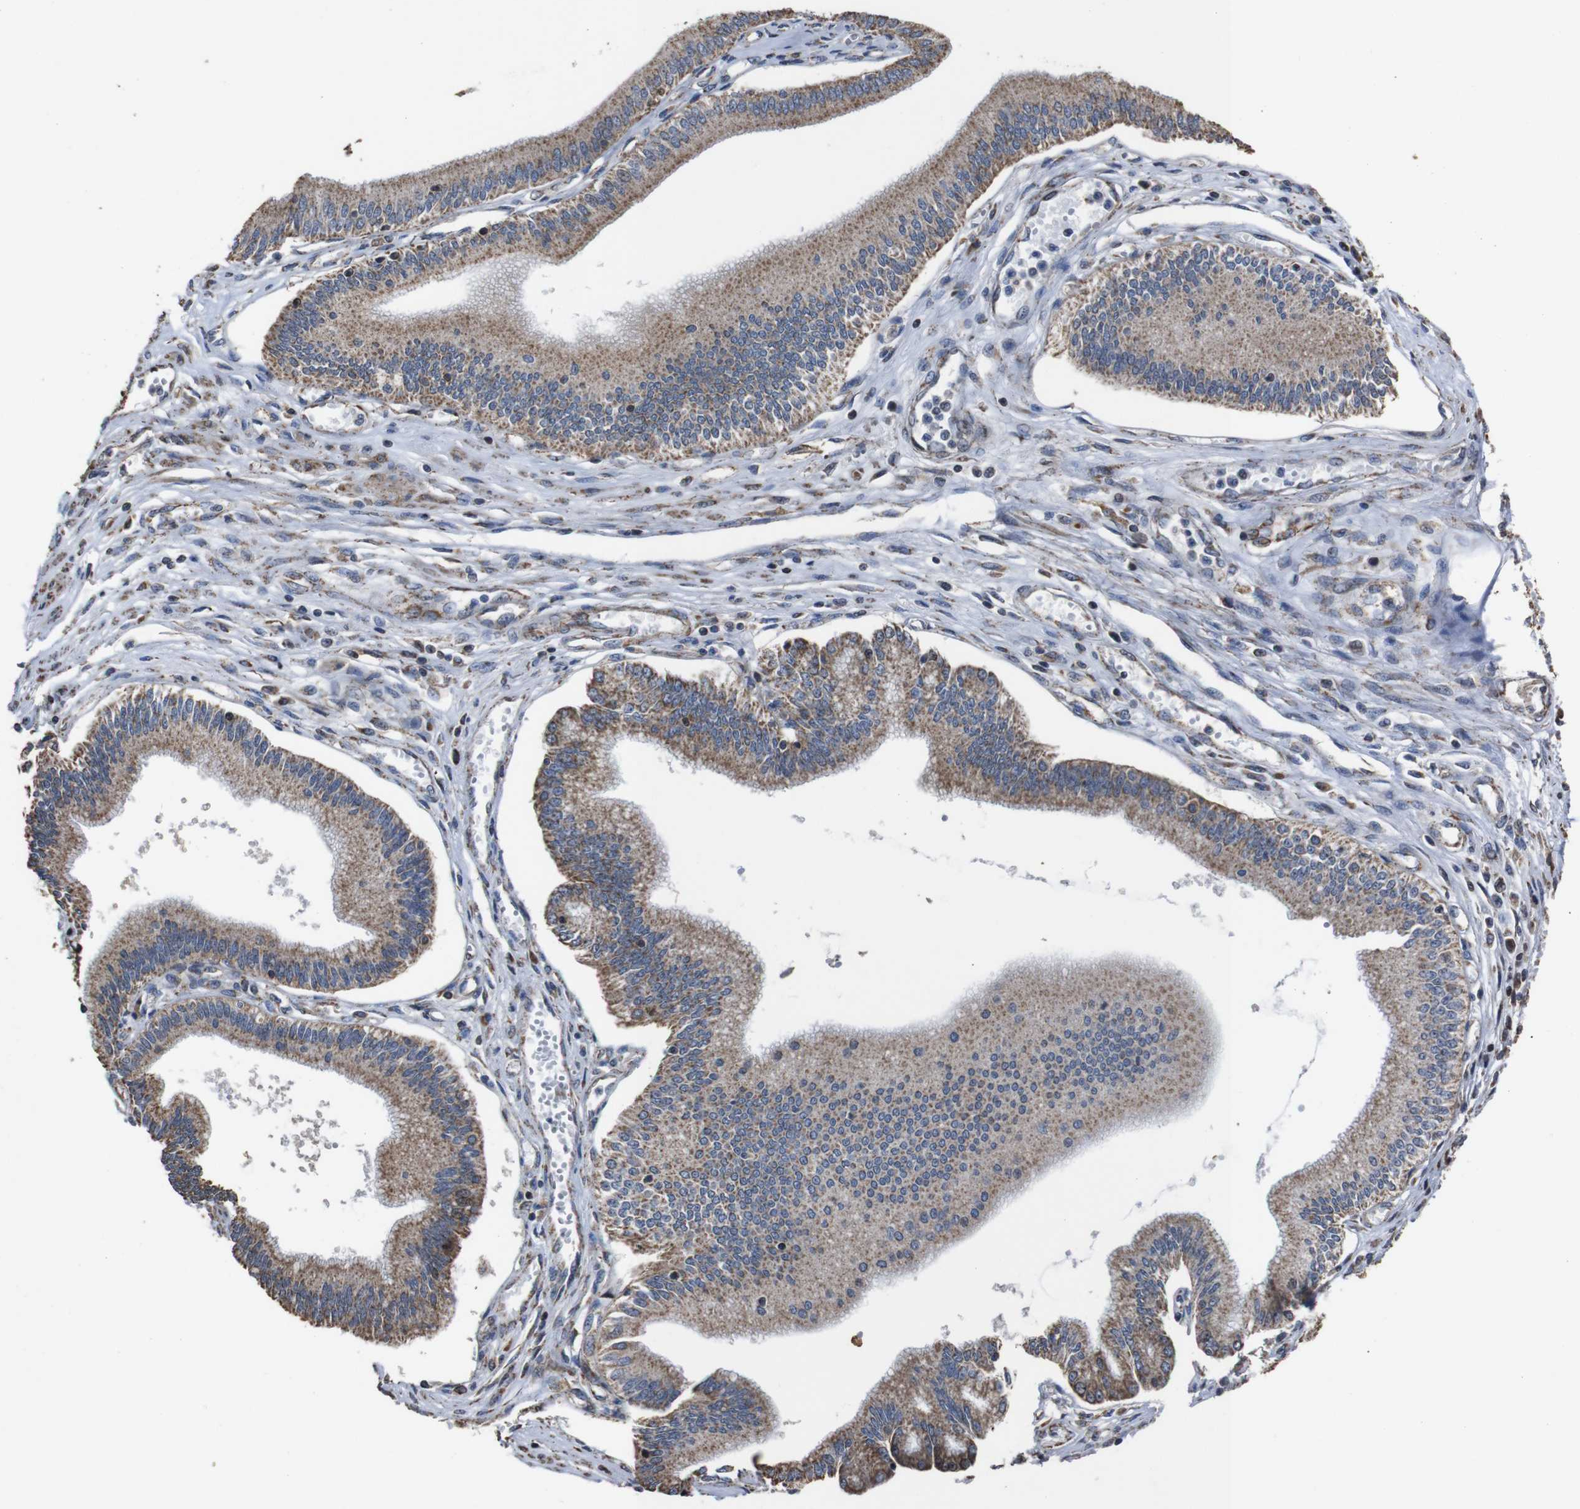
{"staining": {"intensity": "weak", "quantity": ">75%", "location": "cytoplasmic/membranous"}, "tissue": "pancreatic cancer", "cell_type": "Tumor cells", "image_type": "cancer", "snomed": [{"axis": "morphology", "description": "Adenocarcinoma, NOS"}, {"axis": "topography", "description": "Pancreas"}], "caption": "Tumor cells show weak cytoplasmic/membranous staining in about >75% of cells in adenocarcinoma (pancreatic).", "gene": "SNN", "patient": {"sex": "male", "age": 56}}